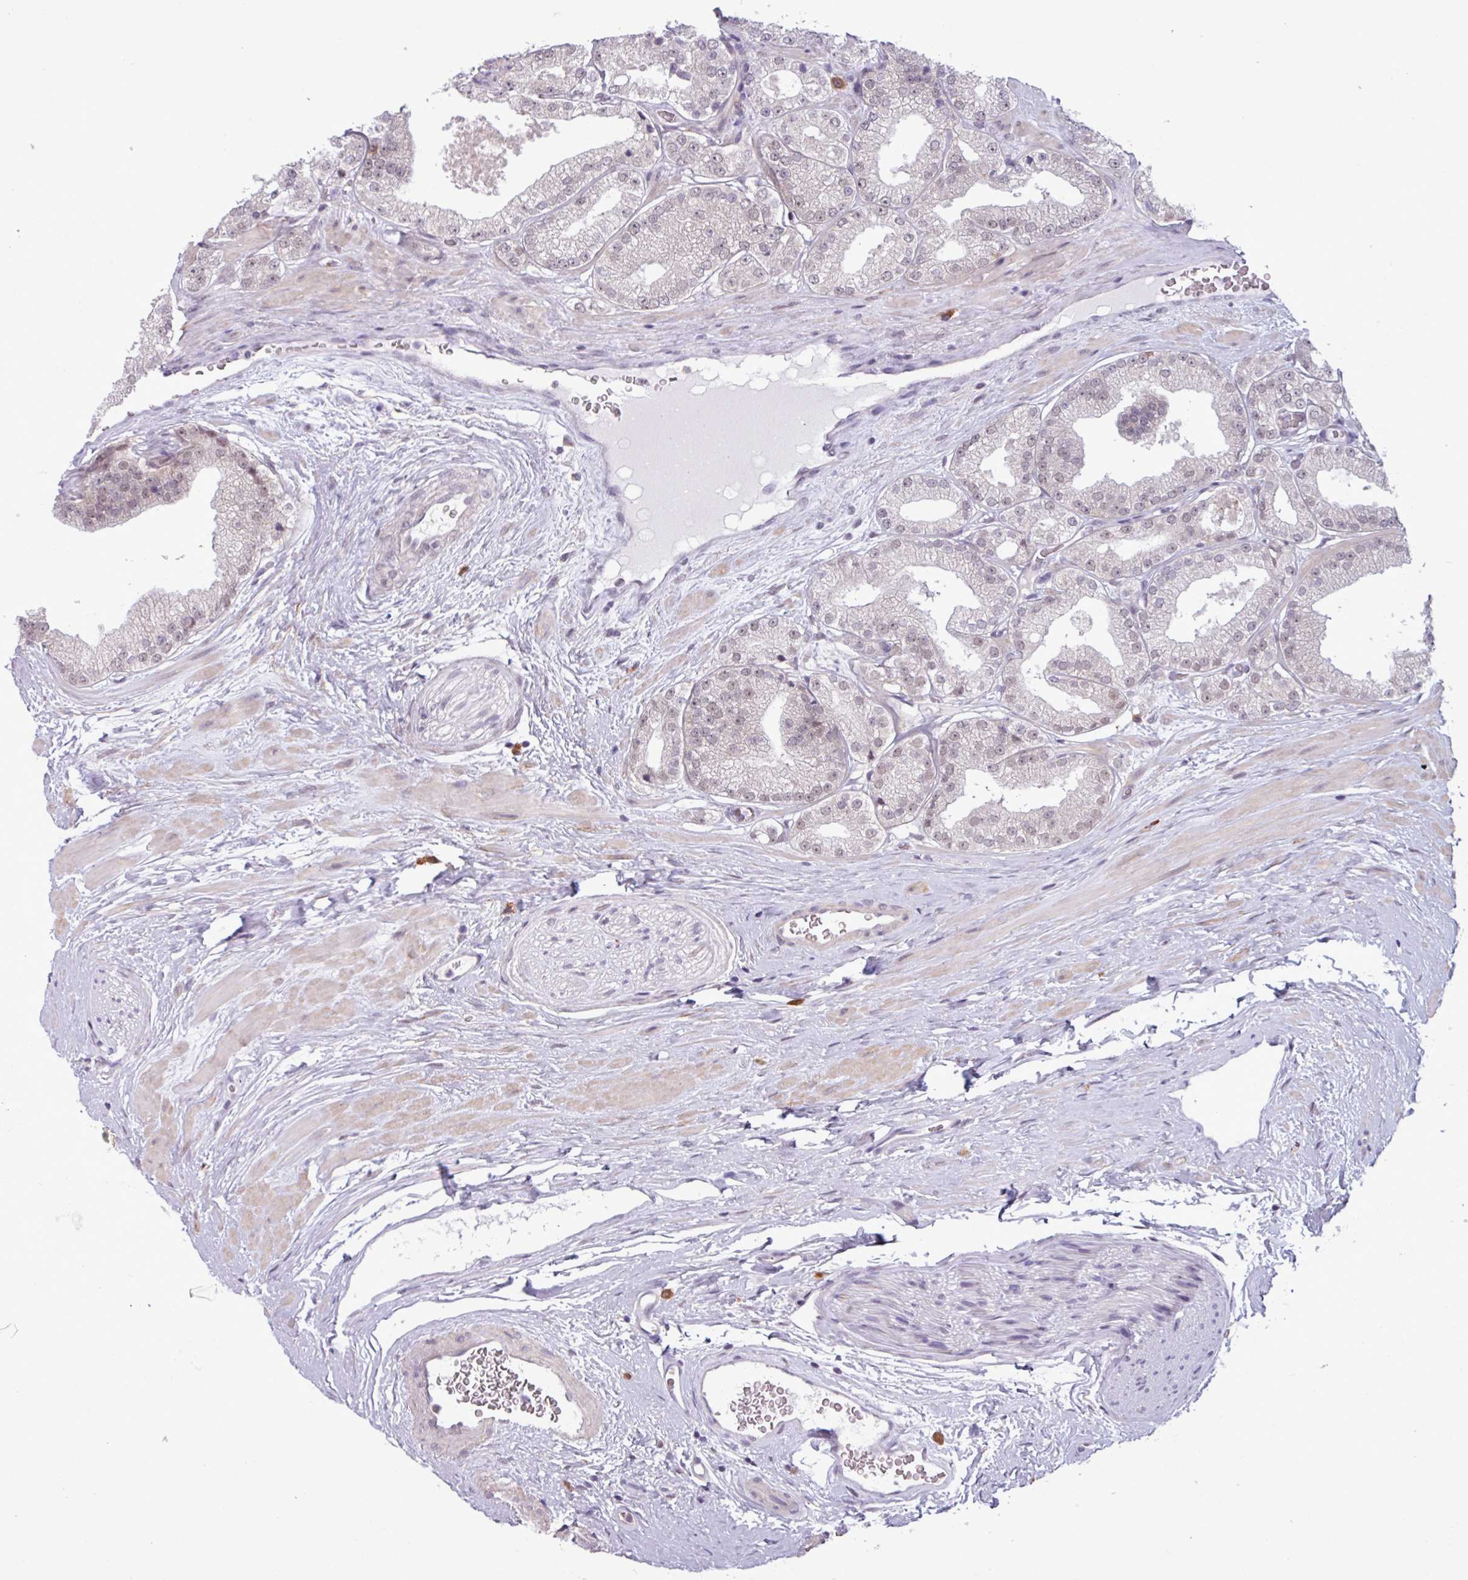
{"staining": {"intensity": "weak", "quantity": "25%-75%", "location": "nuclear"}, "tissue": "prostate cancer", "cell_type": "Tumor cells", "image_type": "cancer", "snomed": [{"axis": "morphology", "description": "Adenocarcinoma, High grade"}, {"axis": "topography", "description": "Prostate"}], "caption": "Immunohistochemical staining of human prostate cancer (adenocarcinoma (high-grade)) reveals weak nuclear protein expression in about 25%-75% of tumor cells.", "gene": "NOTCH2", "patient": {"sex": "male", "age": 68}}